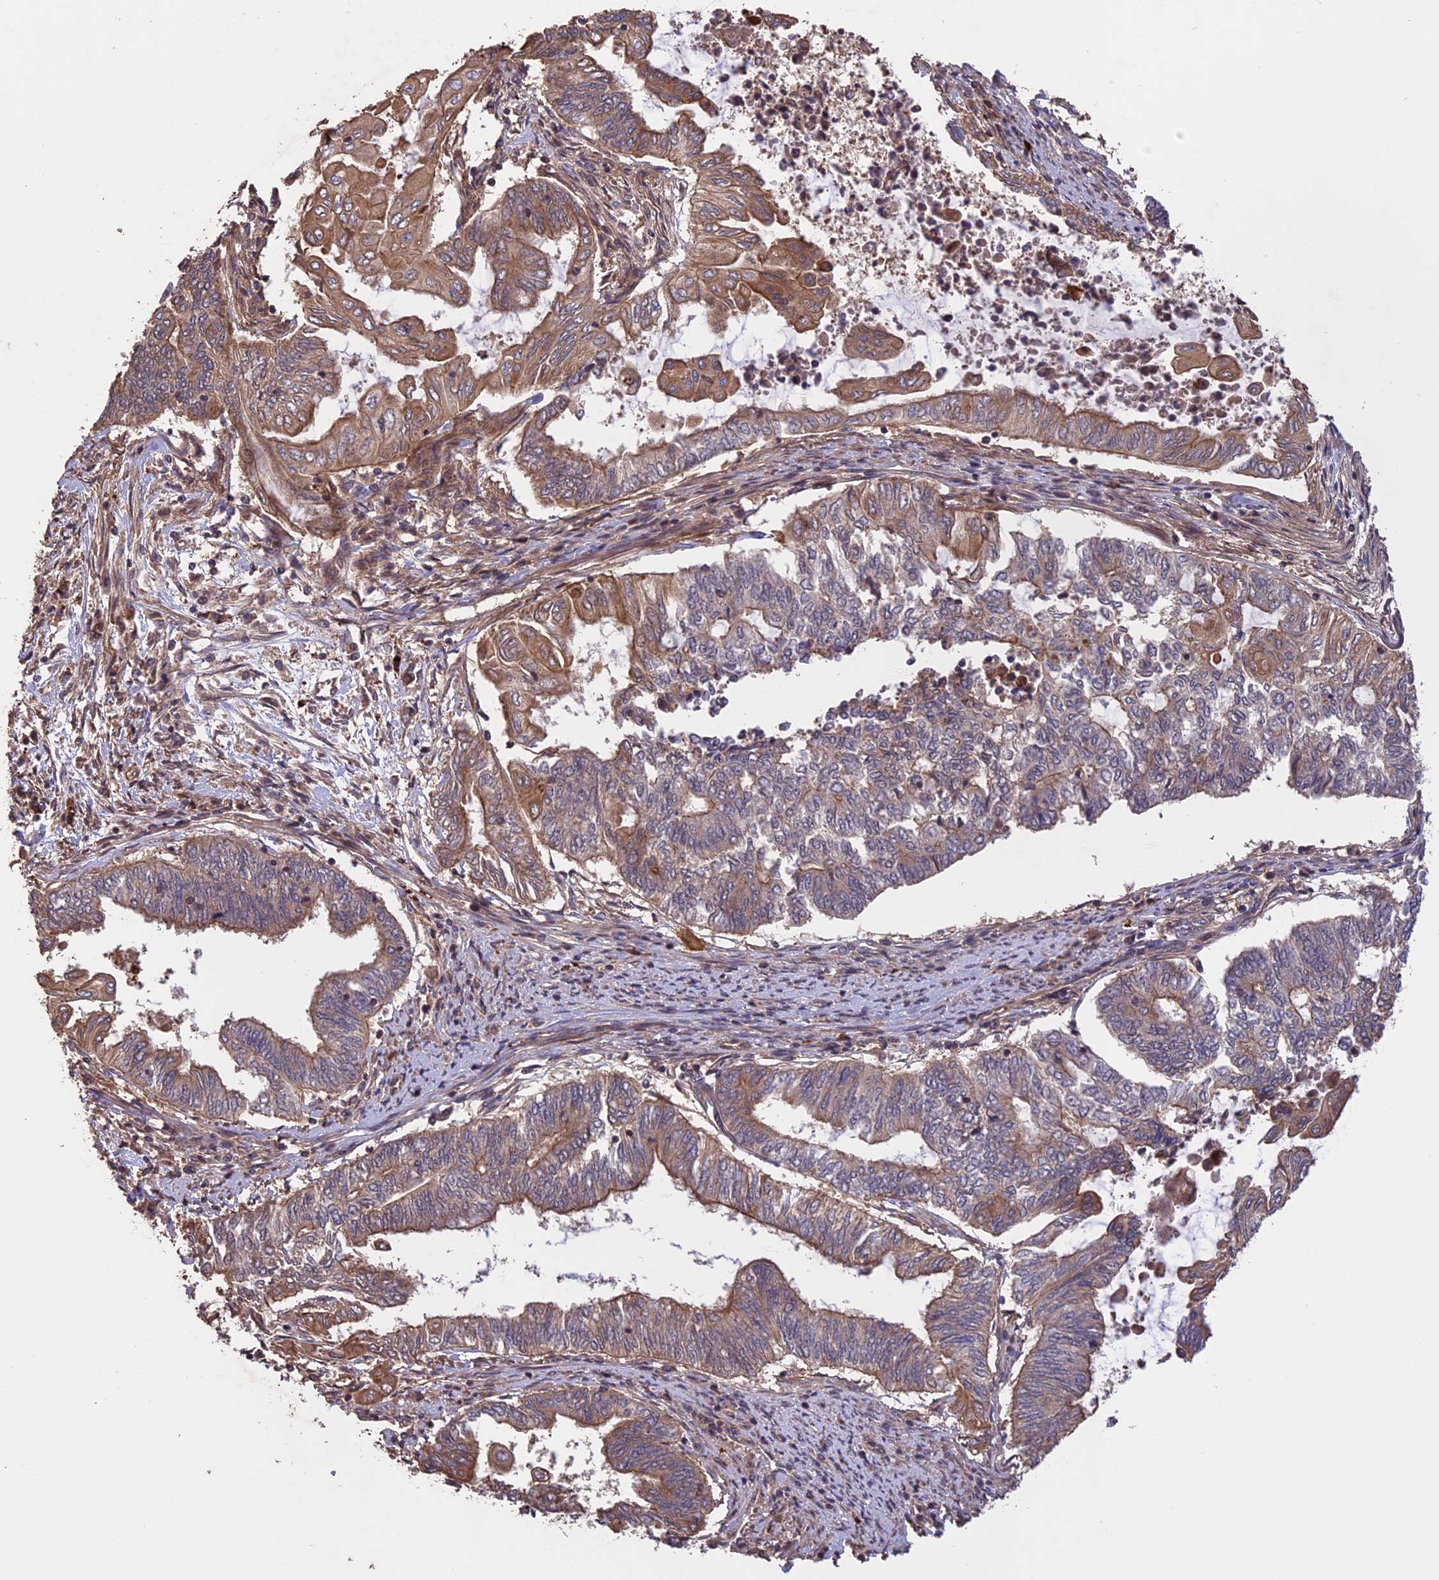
{"staining": {"intensity": "moderate", "quantity": "25%-75%", "location": "cytoplasmic/membranous"}, "tissue": "endometrial cancer", "cell_type": "Tumor cells", "image_type": "cancer", "snomed": [{"axis": "morphology", "description": "Adenocarcinoma, NOS"}, {"axis": "topography", "description": "Uterus"}, {"axis": "topography", "description": "Endometrium"}], "caption": "Adenocarcinoma (endometrial) was stained to show a protein in brown. There is medium levels of moderate cytoplasmic/membranous expression in approximately 25%-75% of tumor cells.", "gene": "GAS8", "patient": {"sex": "female", "age": 70}}